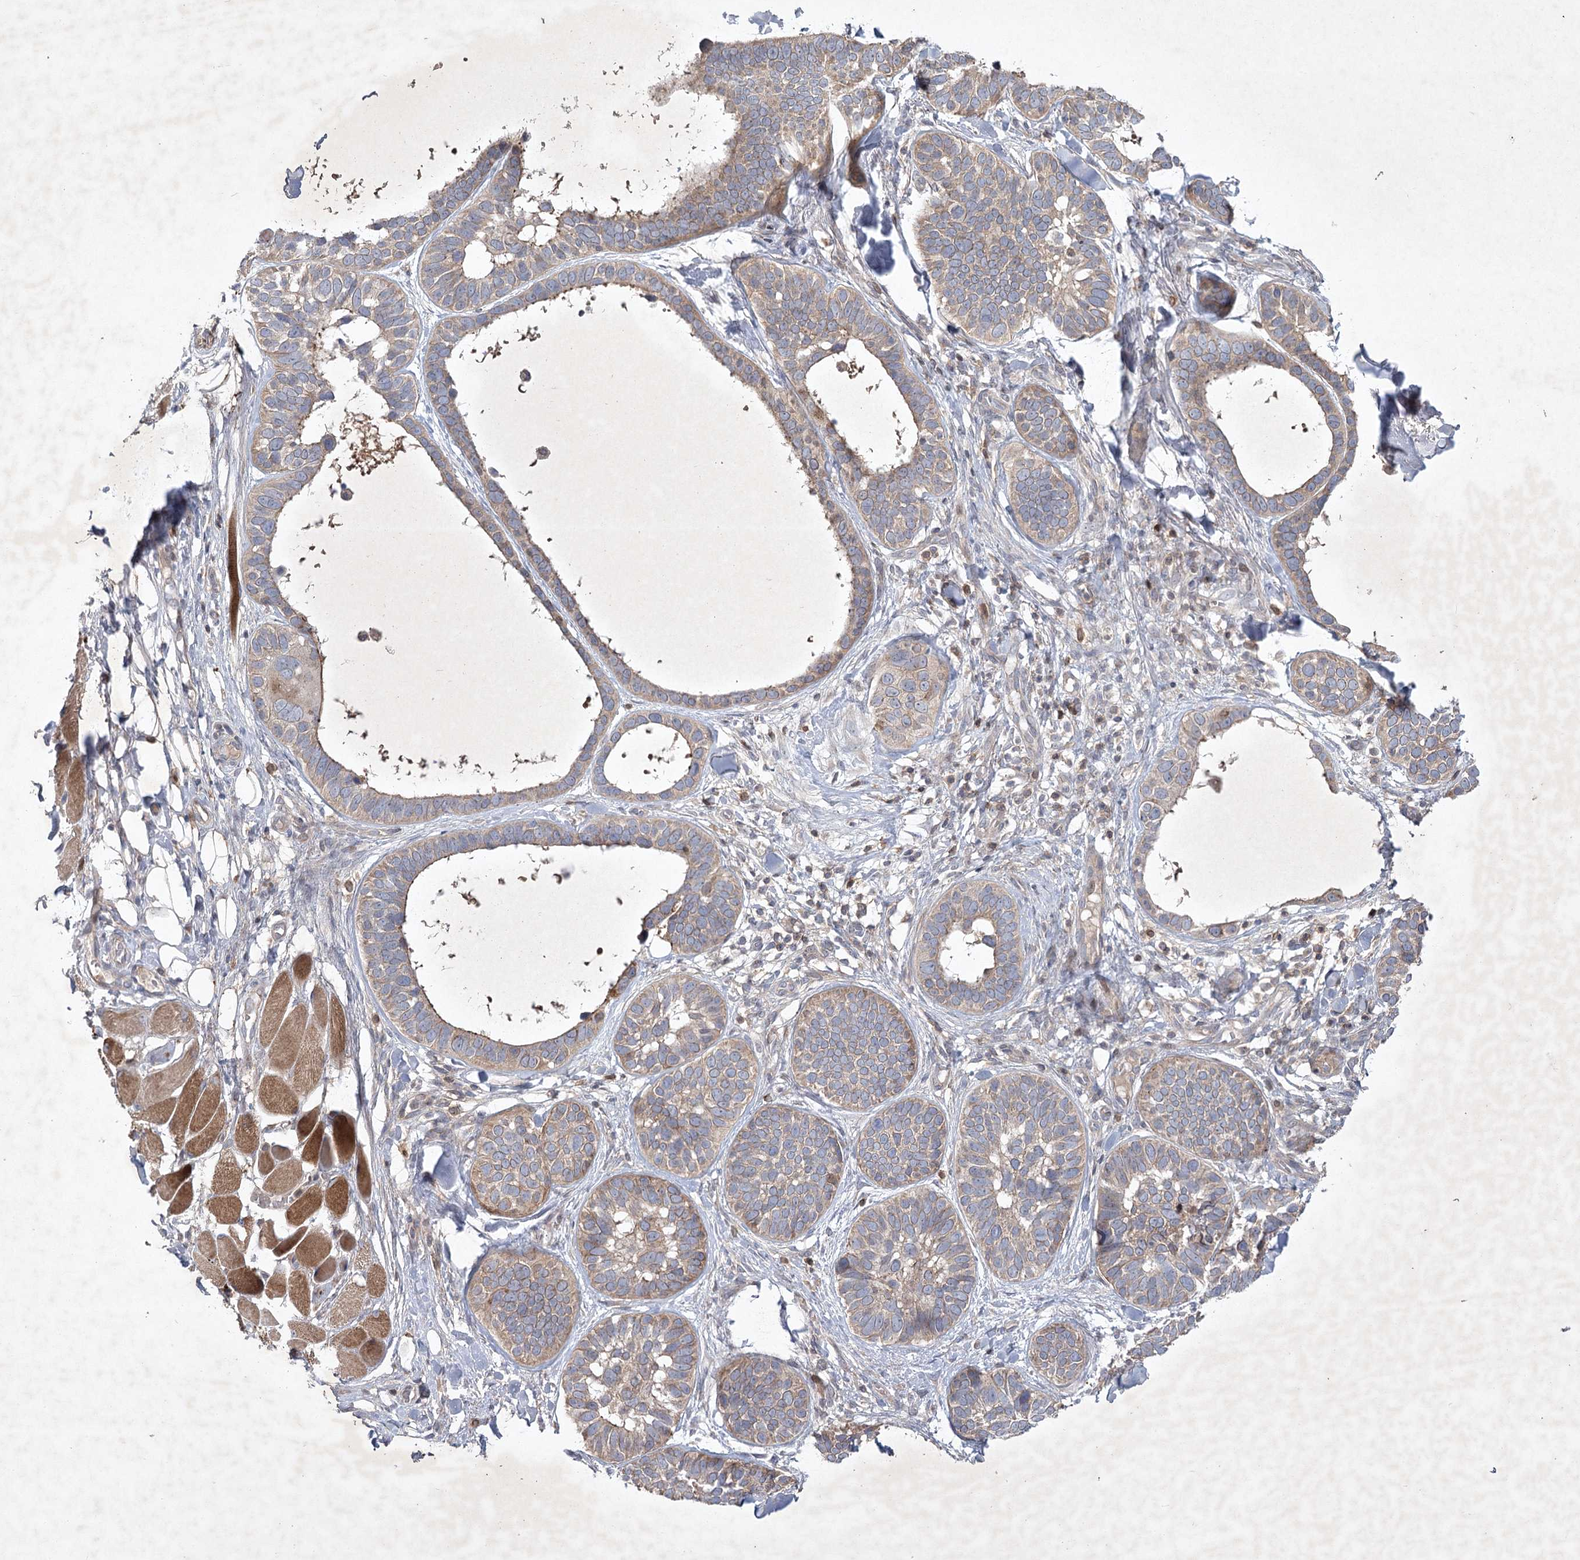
{"staining": {"intensity": "weak", "quantity": ">75%", "location": "cytoplasmic/membranous"}, "tissue": "skin cancer", "cell_type": "Tumor cells", "image_type": "cancer", "snomed": [{"axis": "morphology", "description": "Basal cell carcinoma"}, {"axis": "topography", "description": "Skin"}], "caption": "Brown immunohistochemical staining in human skin basal cell carcinoma displays weak cytoplasmic/membranous positivity in approximately >75% of tumor cells.", "gene": "MAP3K13", "patient": {"sex": "male", "age": 62}}